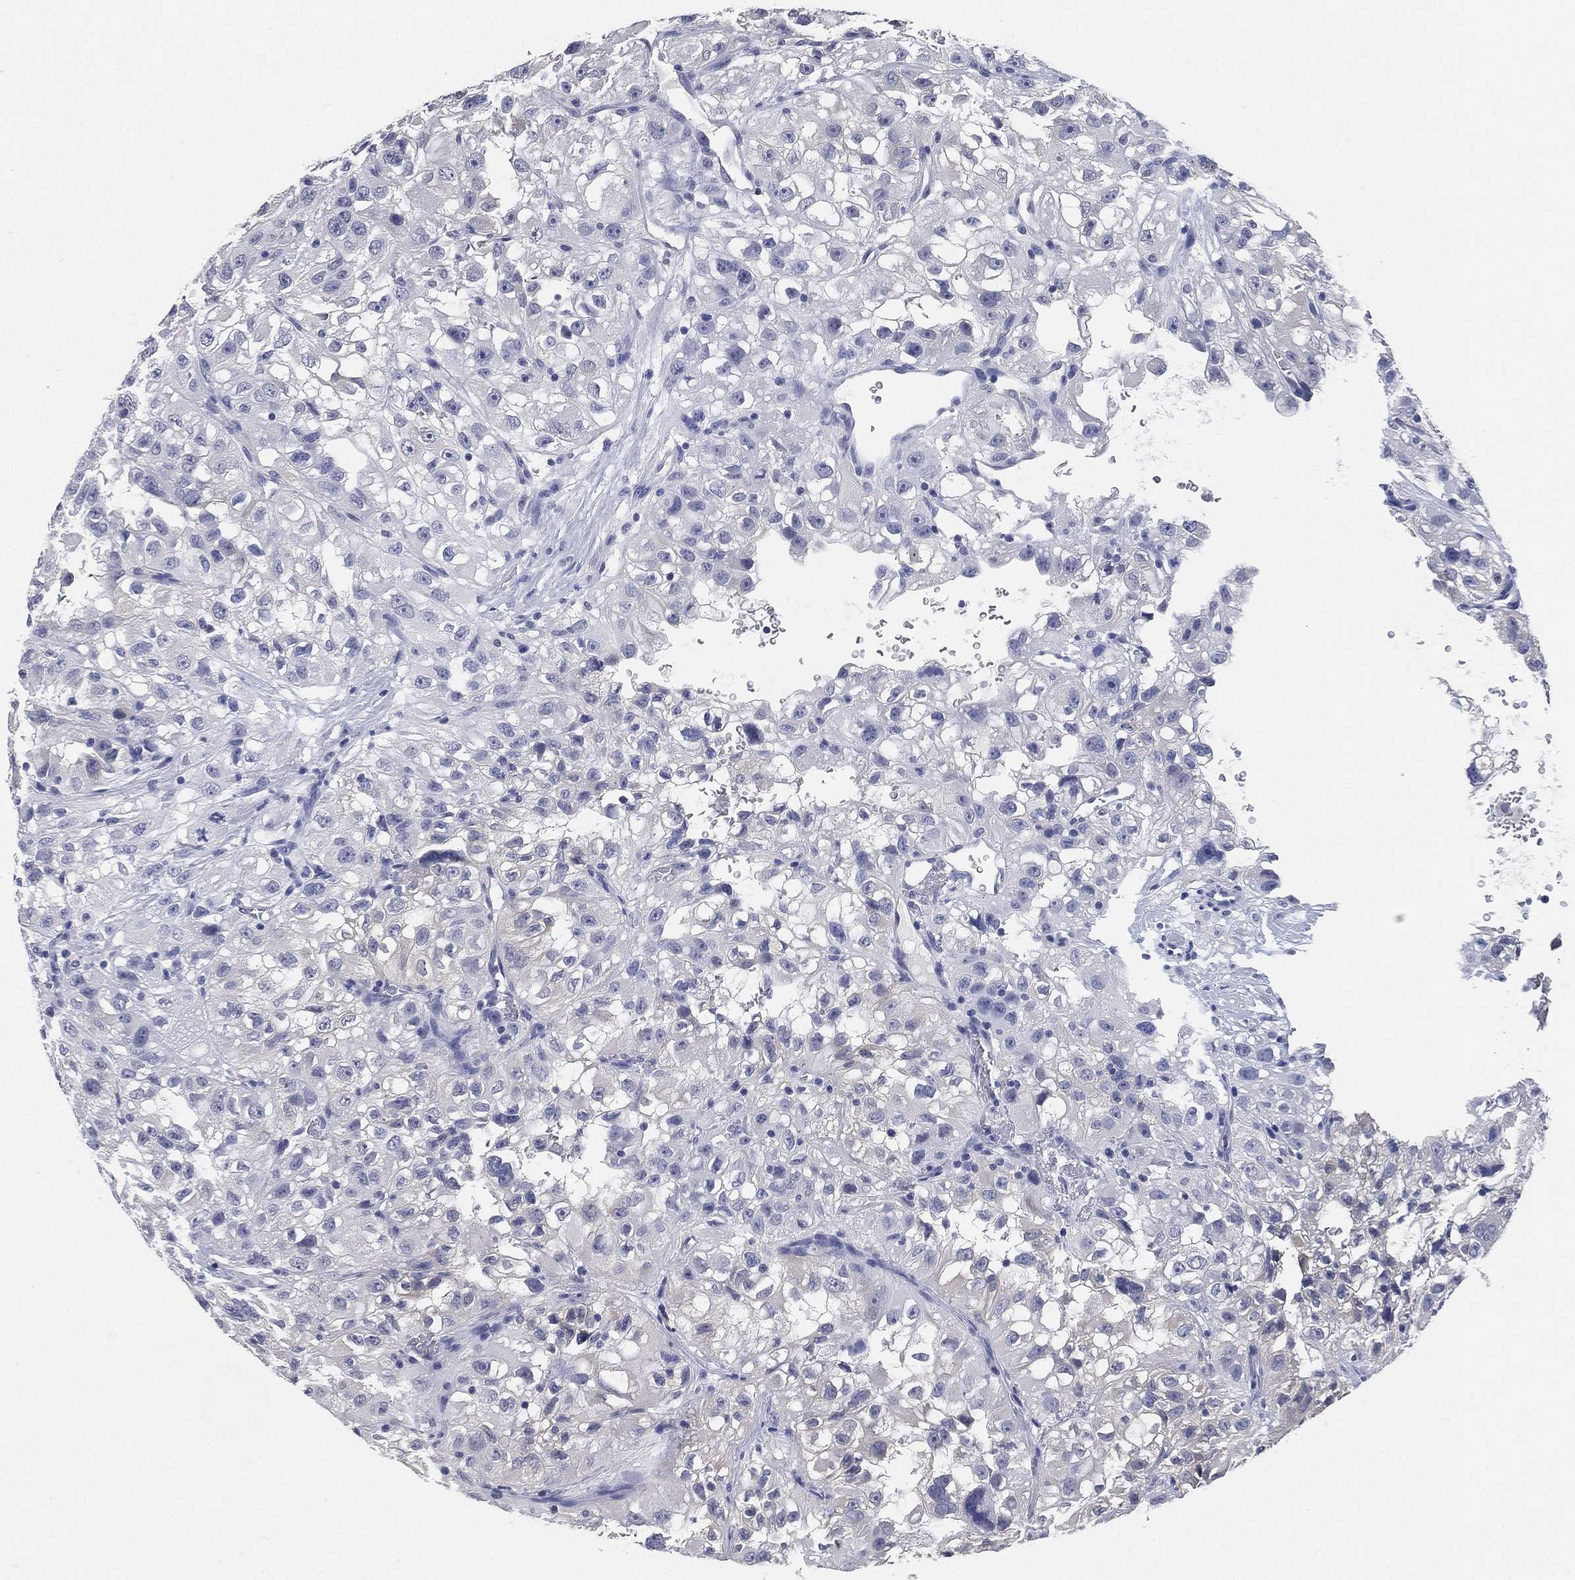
{"staining": {"intensity": "negative", "quantity": "none", "location": "none"}, "tissue": "renal cancer", "cell_type": "Tumor cells", "image_type": "cancer", "snomed": [{"axis": "morphology", "description": "Adenocarcinoma, NOS"}, {"axis": "topography", "description": "Kidney"}], "caption": "IHC histopathology image of human renal adenocarcinoma stained for a protein (brown), which exhibits no expression in tumor cells.", "gene": "IYD", "patient": {"sex": "male", "age": 64}}